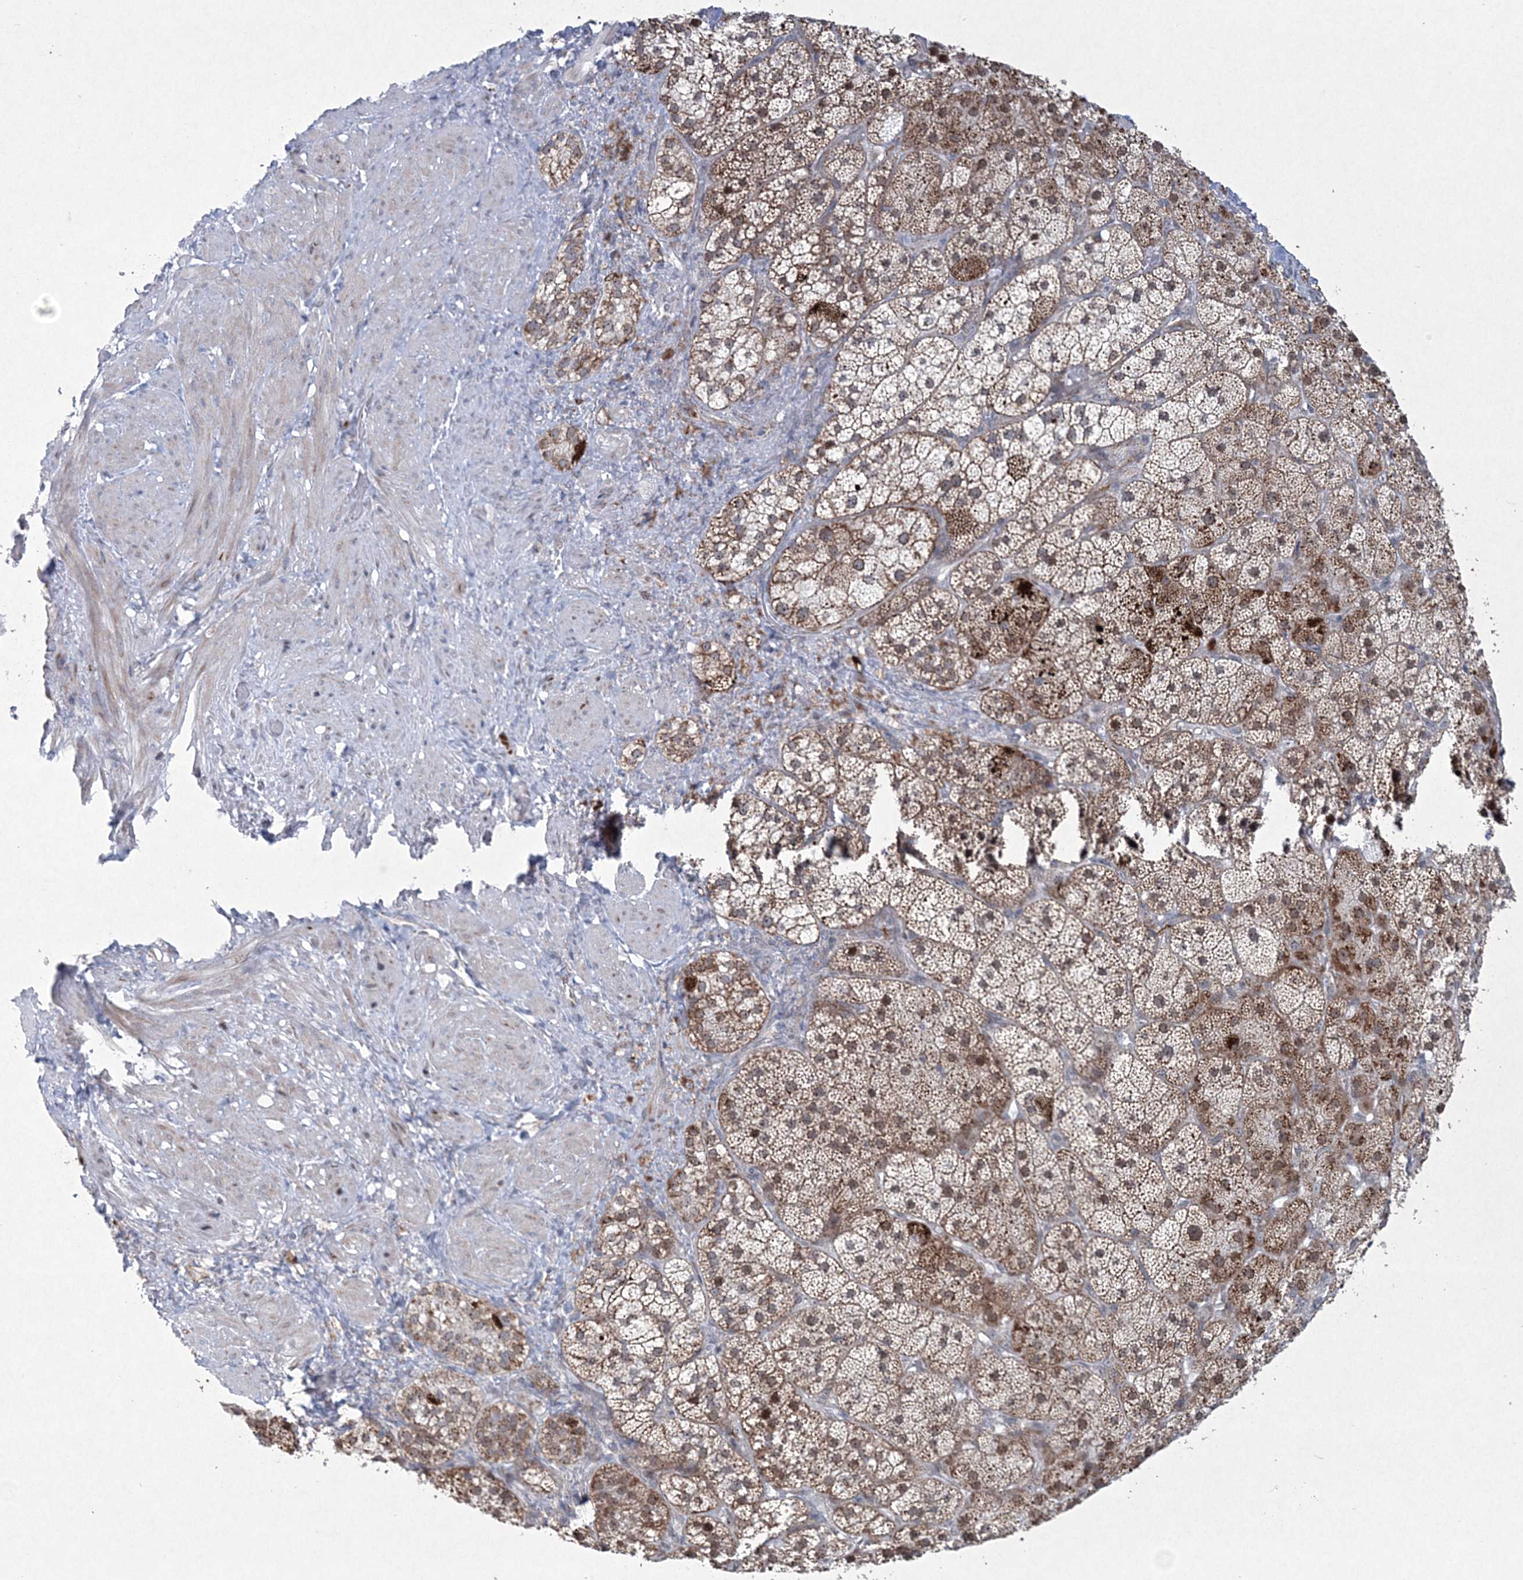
{"staining": {"intensity": "strong", "quantity": ">75%", "location": "cytoplasmic/membranous"}, "tissue": "adrenal gland", "cell_type": "Glandular cells", "image_type": "normal", "snomed": [{"axis": "morphology", "description": "Normal tissue, NOS"}, {"axis": "topography", "description": "Adrenal gland"}], "caption": "Protein staining by IHC reveals strong cytoplasmic/membranous staining in approximately >75% of glandular cells in normal adrenal gland.", "gene": "CES4A", "patient": {"sex": "male", "age": 57}}